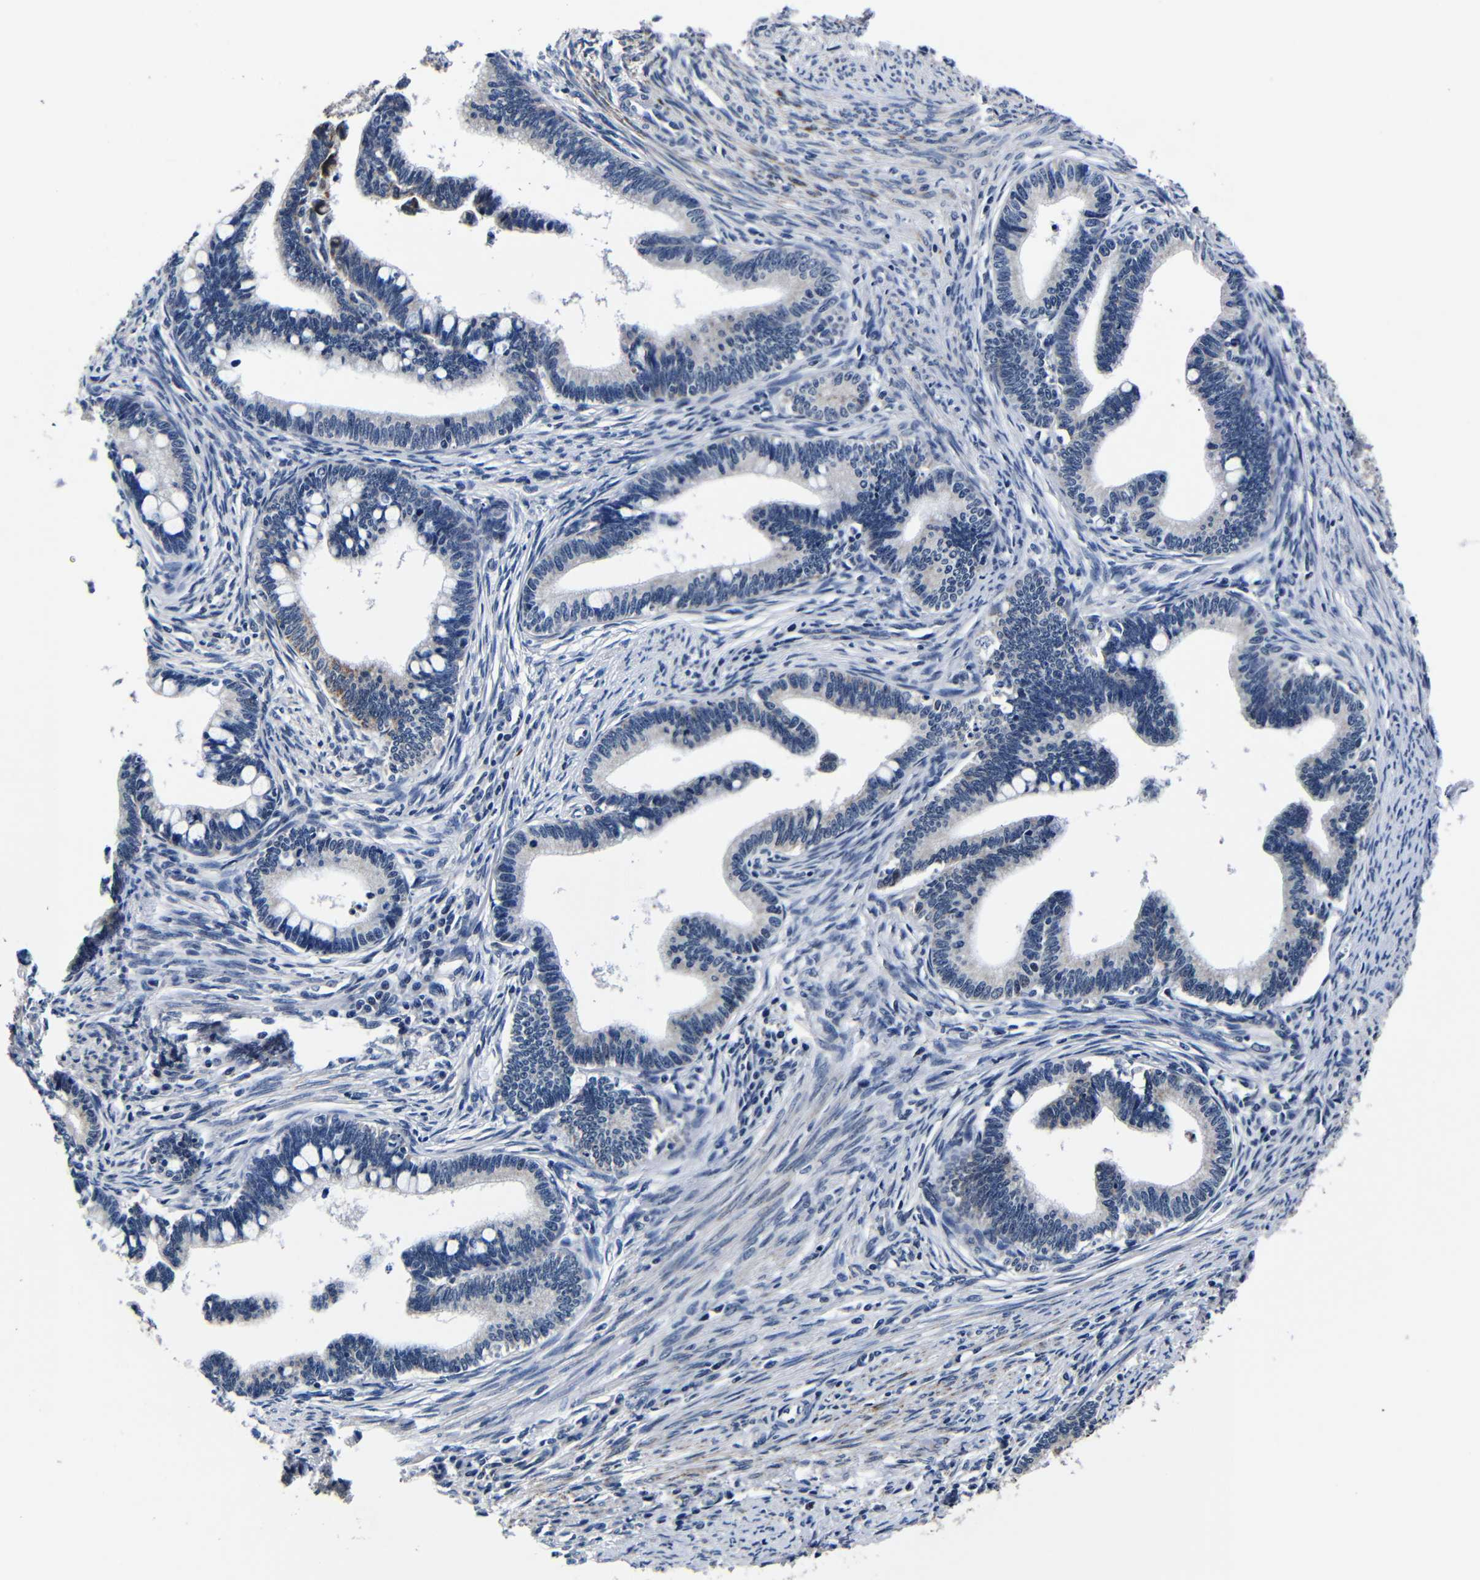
{"staining": {"intensity": "strong", "quantity": "<25%", "location": "cytoplasmic/membranous"}, "tissue": "cervical cancer", "cell_type": "Tumor cells", "image_type": "cancer", "snomed": [{"axis": "morphology", "description": "Adenocarcinoma, NOS"}, {"axis": "topography", "description": "Cervix"}], "caption": "Brown immunohistochemical staining in human cervical cancer (adenocarcinoma) exhibits strong cytoplasmic/membranous positivity in about <25% of tumor cells. The staining was performed using DAB to visualize the protein expression in brown, while the nuclei were stained in blue with hematoxylin (Magnification: 20x).", "gene": "DEPP1", "patient": {"sex": "female", "age": 36}}